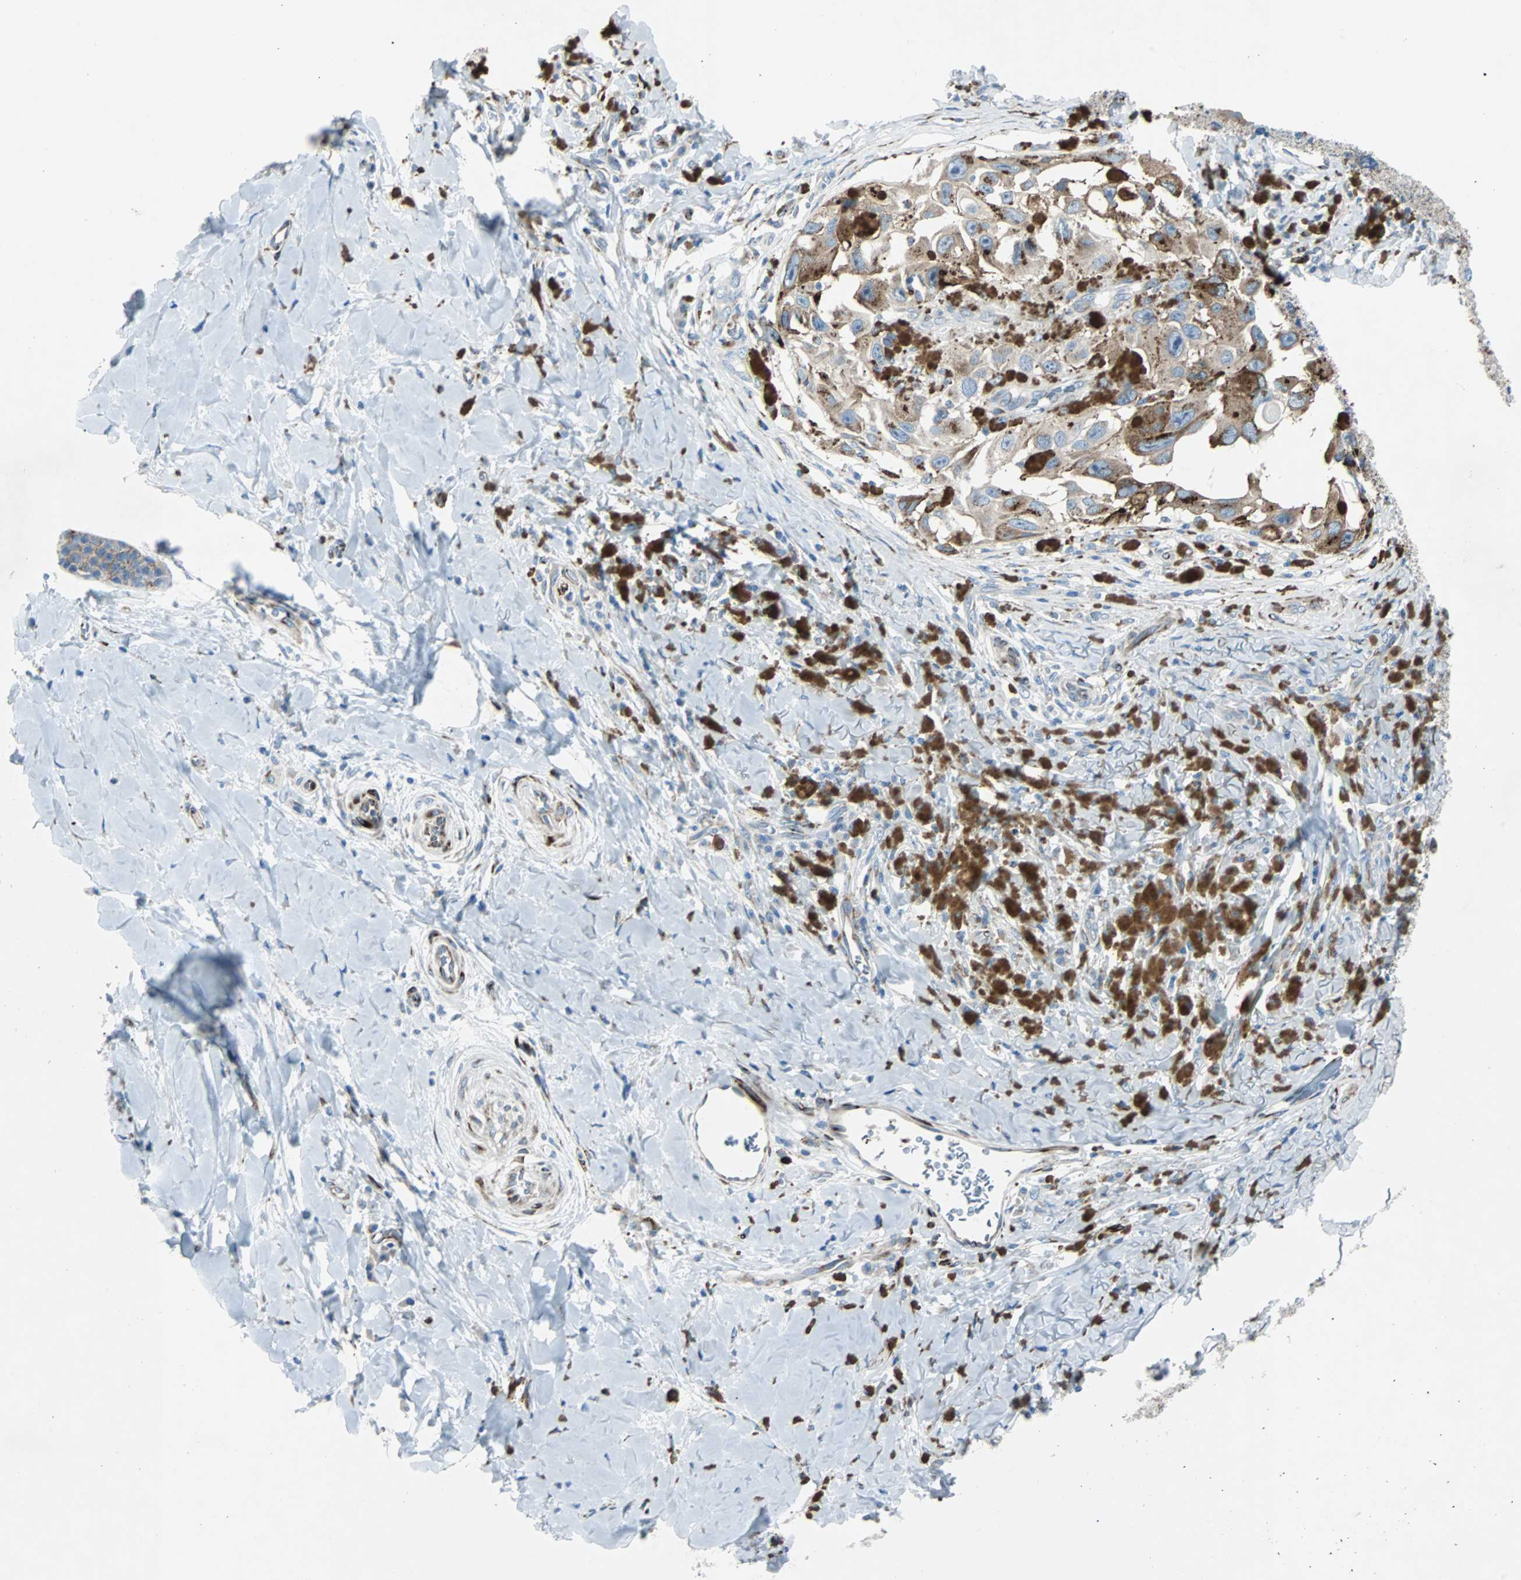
{"staining": {"intensity": "strong", "quantity": ">75%", "location": "cytoplasmic/membranous"}, "tissue": "melanoma", "cell_type": "Tumor cells", "image_type": "cancer", "snomed": [{"axis": "morphology", "description": "Malignant melanoma, NOS"}, {"axis": "topography", "description": "Skin"}], "caption": "Melanoma tissue reveals strong cytoplasmic/membranous staining in about >75% of tumor cells, visualized by immunohistochemistry.", "gene": "BBC3", "patient": {"sex": "female", "age": 73}}